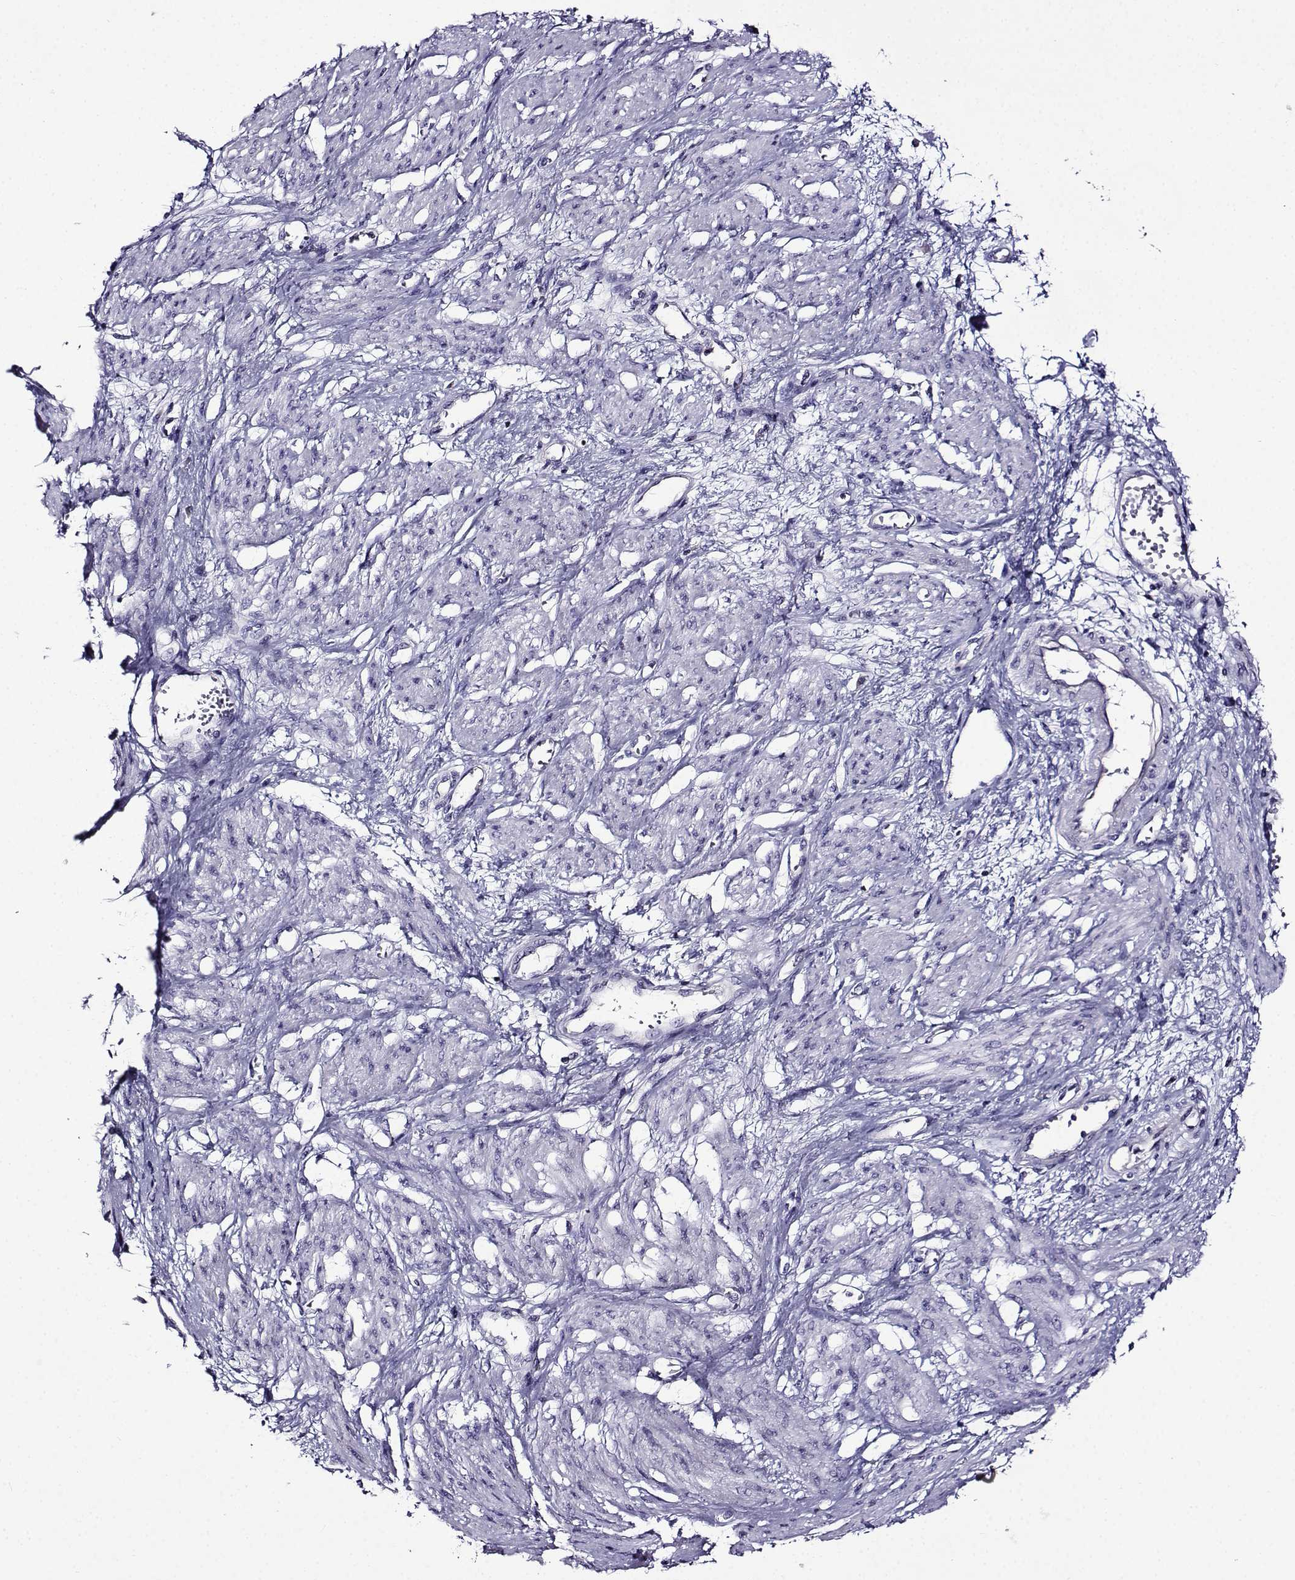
{"staining": {"intensity": "negative", "quantity": "none", "location": "none"}, "tissue": "smooth muscle", "cell_type": "Smooth muscle cells", "image_type": "normal", "snomed": [{"axis": "morphology", "description": "Normal tissue, NOS"}, {"axis": "topography", "description": "Smooth muscle"}, {"axis": "topography", "description": "Uterus"}], "caption": "High power microscopy histopathology image of an immunohistochemistry (IHC) image of benign smooth muscle, revealing no significant expression in smooth muscle cells. Brightfield microscopy of IHC stained with DAB (brown) and hematoxylin (blue), captured at high magnification.", "gene": "TMEM266", "patient": {"sex": "female", "age": 39}}